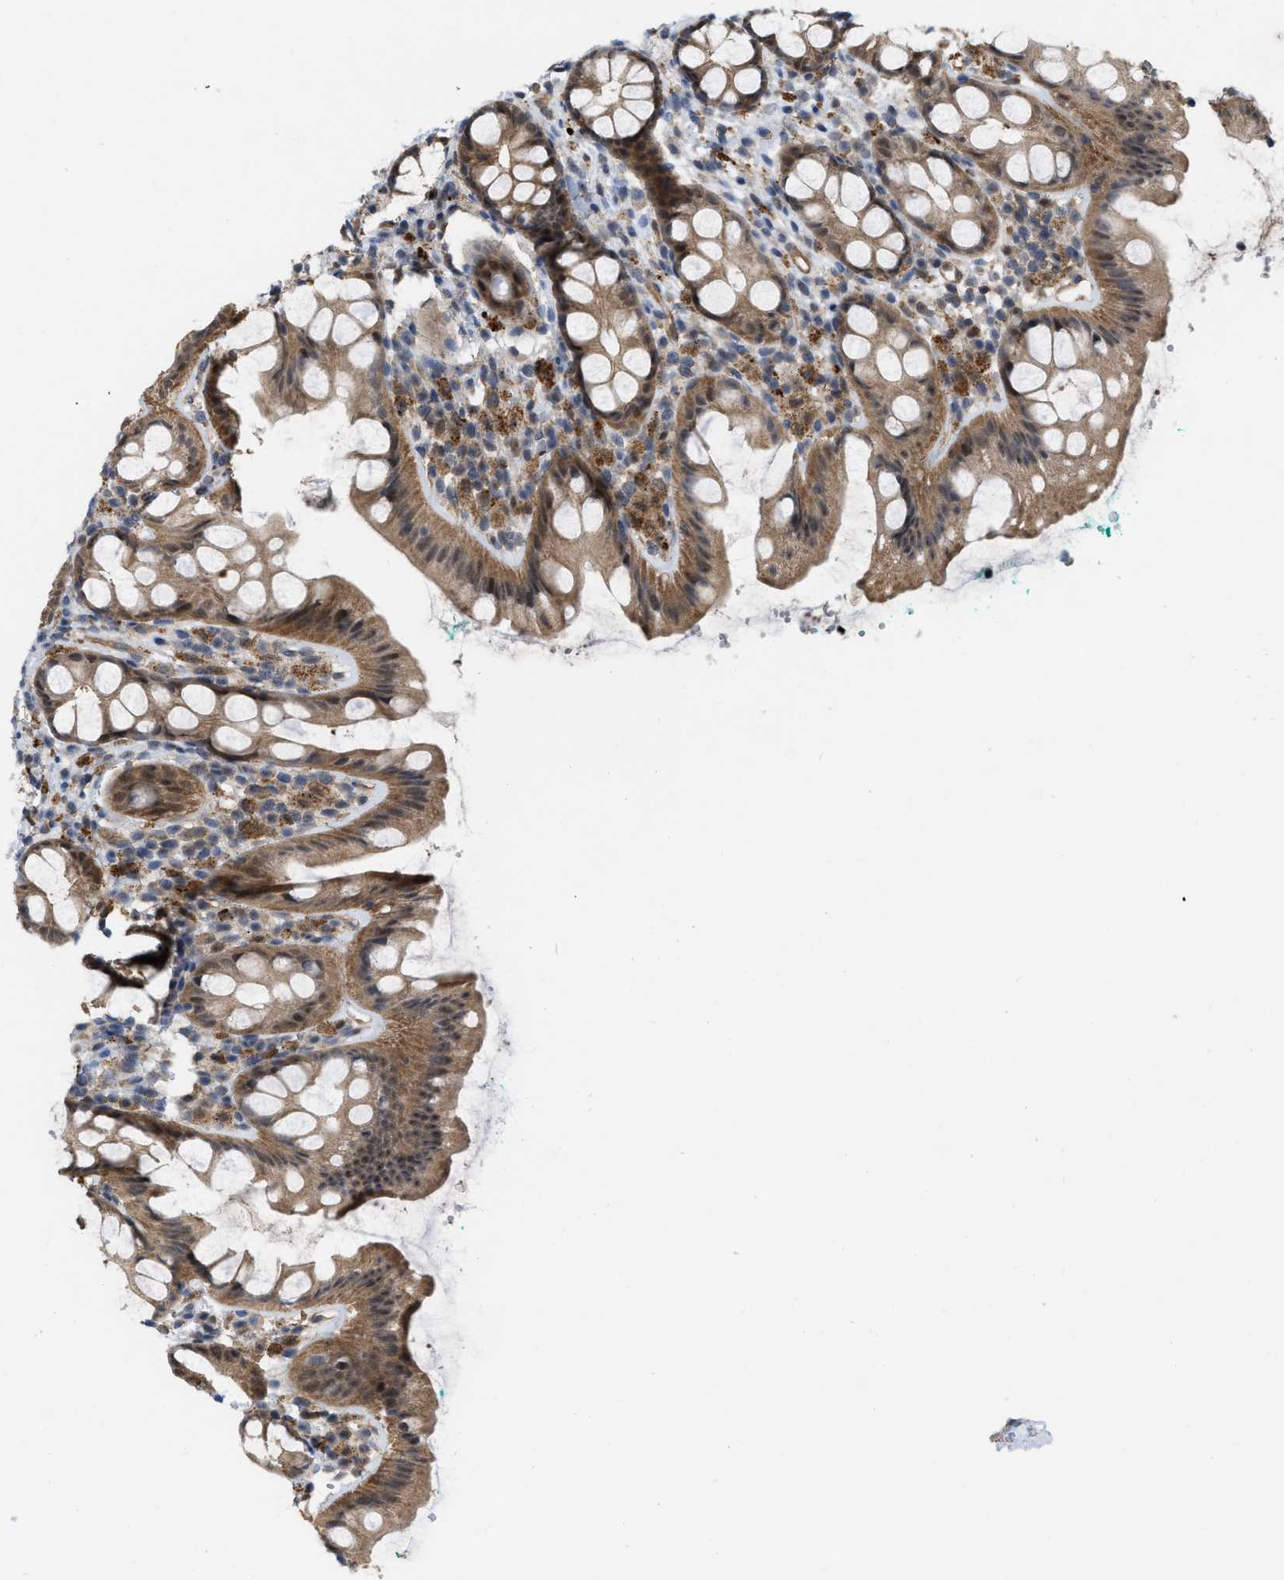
{"staining": {"intensity": "moderate", "quantity": ">75%", "location": "cytoplasmic/membranous,nuclear"}, "tissue": "rectum", "cell_type": "Glandular cells", "image_type": "normal", "snomed": [{"axis": "morphology", "description": "Normal tissue, NOS"}, {"axis": "topography", "description": "Rectum"}], "caption": "Immunohistochemical staining of benign rectum exhibits >75% levels of moderate cytoplasmic/membranous,nuclear protein staining in about >75% of glandular cells. The staining was performed using DAB, with brown indicating positive protein expression. Nuclei are stained blue with hematoxylin.", "gene": "NAPEPLD", "patient": {"sex": "female", "age": 65}}